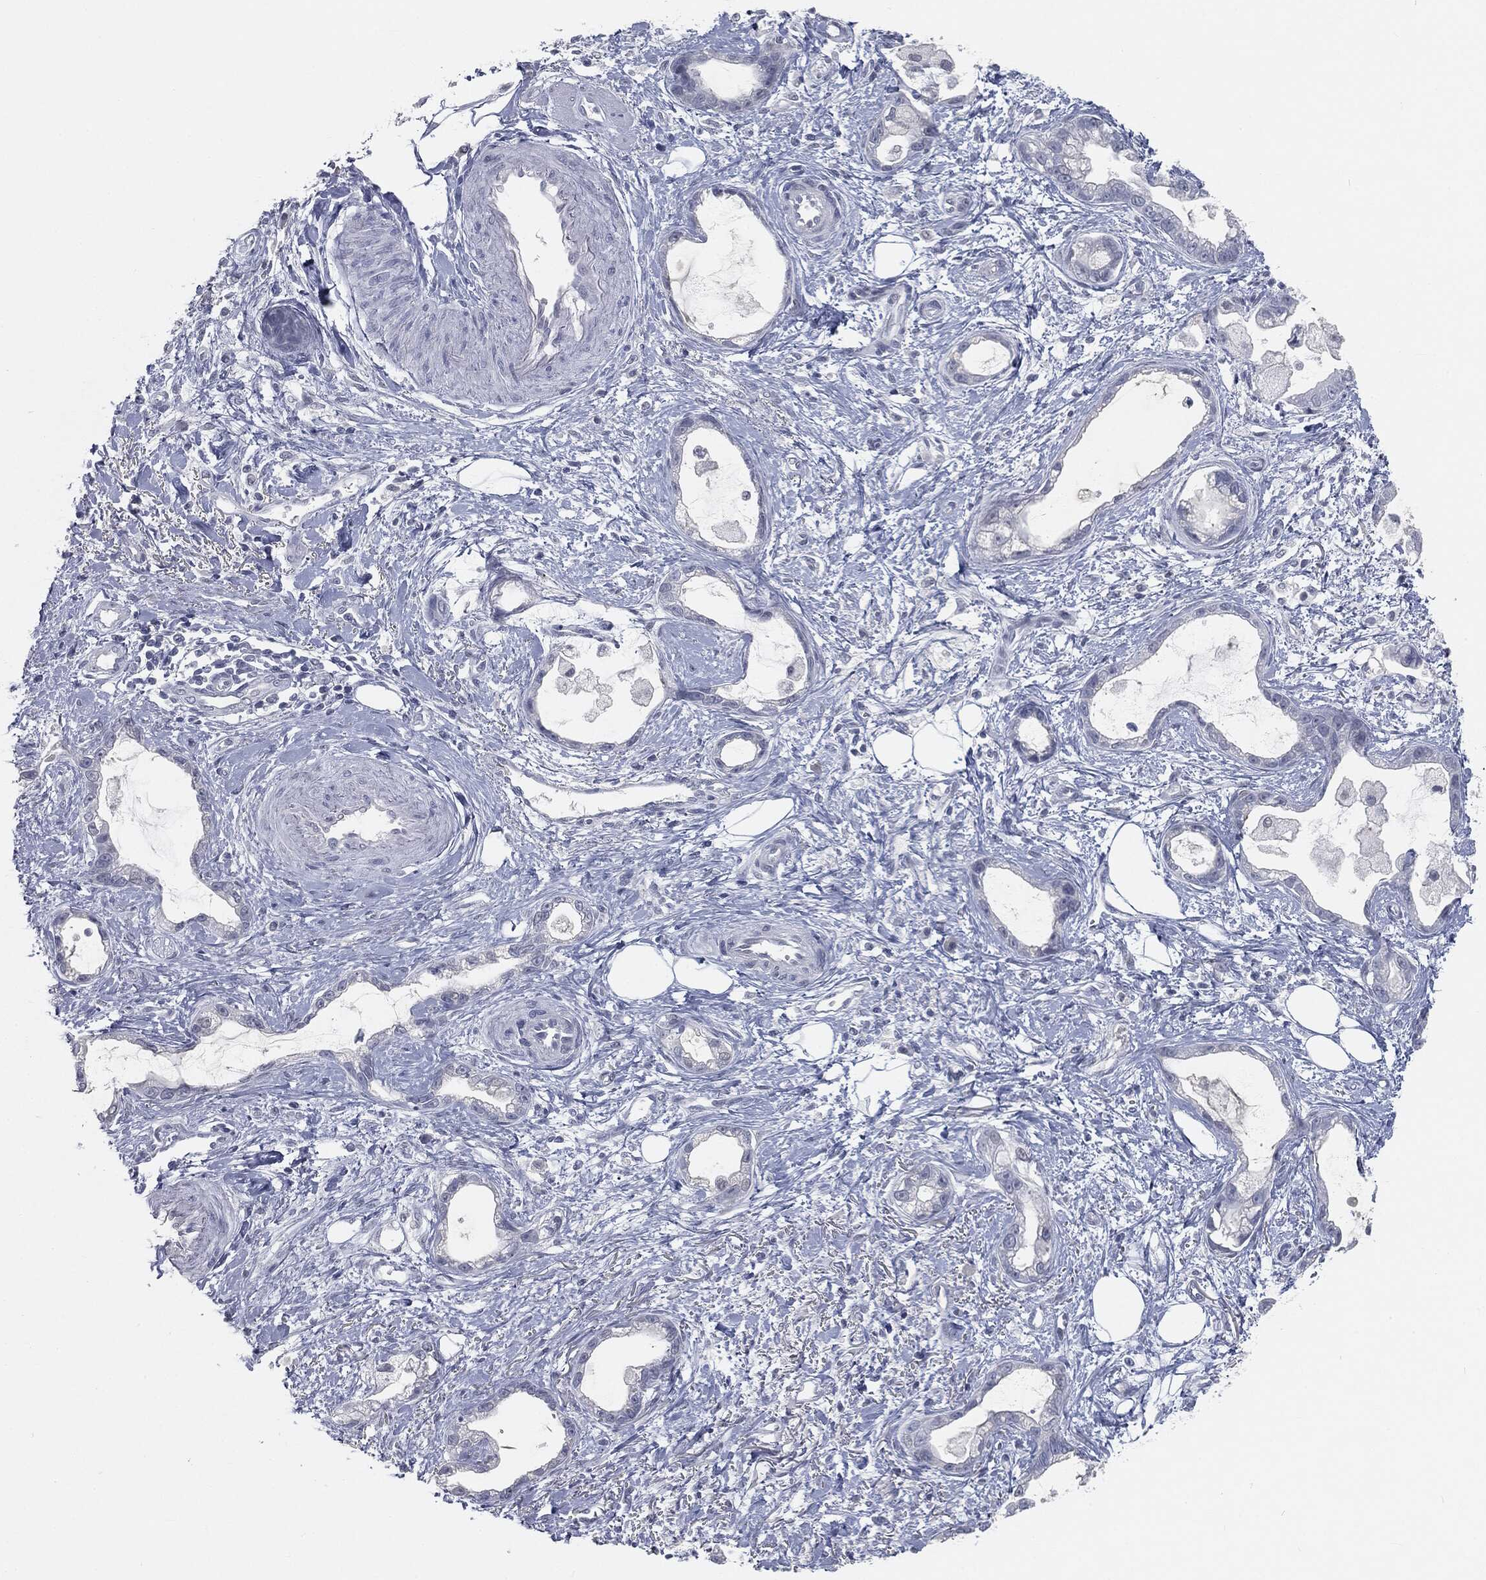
{"staining": {"intensity": "negative", "quantity": "none", "location": "none"}, "tissue": "stomach cancer", "cell_type": "Tumor cells", "image_type": "cancer", "snomed": [{"axis": "morphology", "description": "Adenocarcinoma, NOS"}, {"axis": "topography", "description": "Stomach"}], "caption": "A histopathology image of stomach adenocarcinoma stained for a protein exhibits no brown staining in tumor cells.", "gene": "PRAME", "patient": {"sex": "male", "age": 55}}